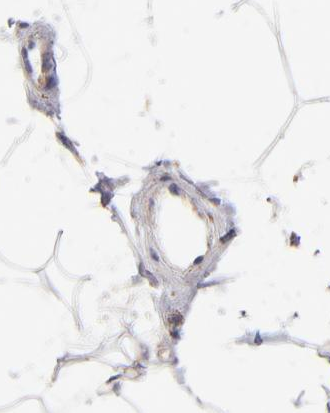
{"staining": {"intensity": "moderate", "quantity": ">75%", "location": "cytoplasmic/membranous"}, "tissue": "adipose tissue", "cell_type": "Adipocytes", "image_type": "normal", "snomed": [{"axis": "morphology", "description": "Normal tissue, NOS"}, {"axis": "morphology", "description": "Duct carcinoma"}, {"axis": "topography", "description": "Breast"}, {"axis": "topography", "description": "Adipose tissue"}], "caption": "IHC (DAB (3,3'-diaminobenzidine)) staining of benign adipose tissue exhibits moderate cytoplasmic/membranous protein positivity in about >75% of adipocytes.", "gene": "ECHS1", "patient": {"sex": "female", "age": 37}}